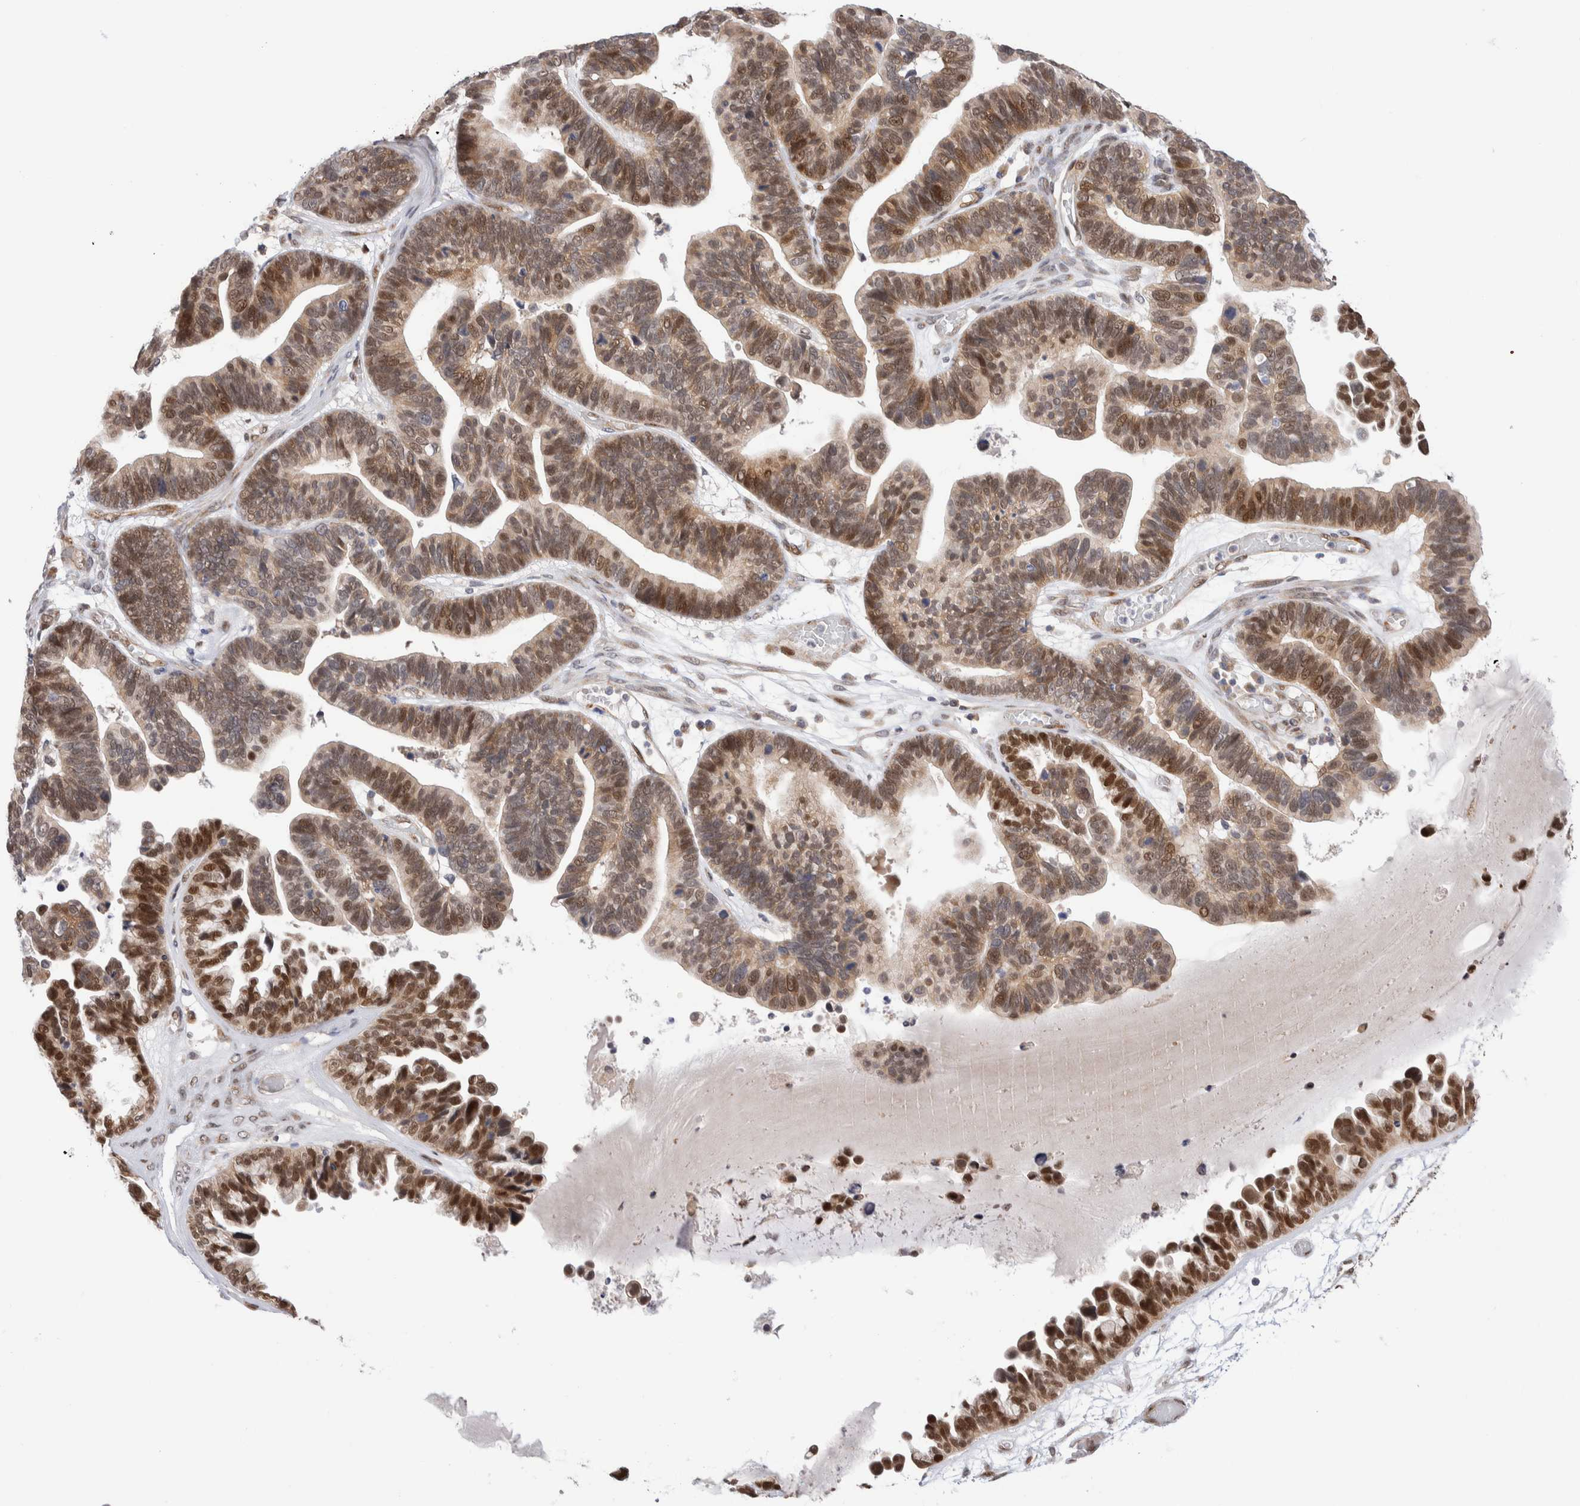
{"staining": {"intensity": "weak", "quantity": ">75%", "location": "cytoplasmic/membranous,nuclear"}, "tissue": "ovarian cancer", "cell_type": "Tumor cells", "image_type": "cancer", "snomed": [{"axis": "morphology", "description": "Cystadenocarcinoma, serous, NOS"}, {"axis": "topography", "description": "Ovary"}], "caption": "Immunohistochemistry (DAB) staining of human ovarian serous cystadenocarcinoma reveals weak cytoplasmic/membranous and nuclear protein positivity in approximately >75% of tumor cells.", "gene": "NSMAF", "patient": {"sex": "female", "age": 56}}